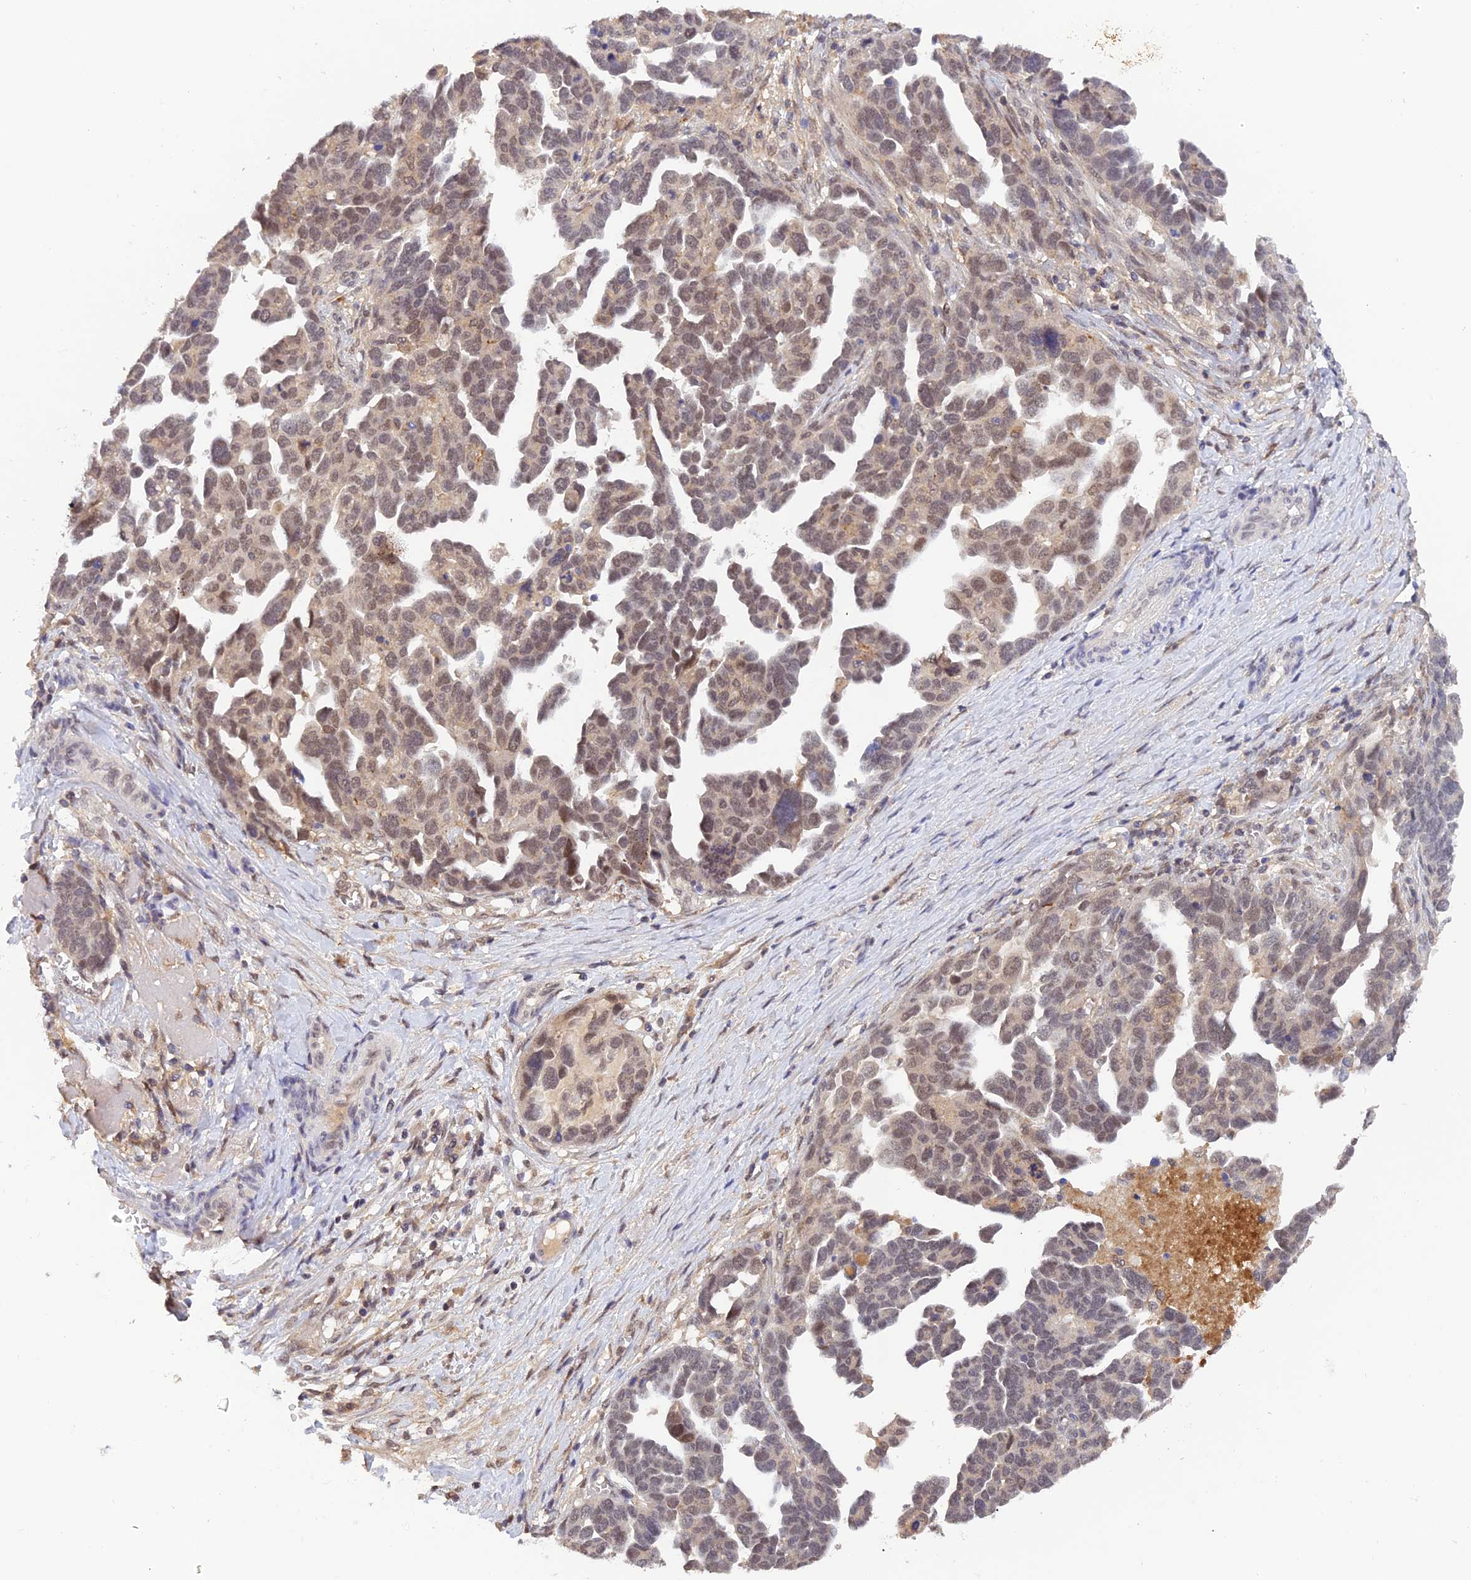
{"staining": {"intensity": "weak", "quantity": "25%-75%", "location": "nuclear"}, "tissue": "ovarian cancer", "cell_type": "Tumor cells", "image_type": "cancer", "snomed": [{"axis": "morphology", "description": "Cystadenocarcinoma, serous, NOS"}, {"axis": "topography", "description": "Ovary"}], "caption": "IHC of human ovarian cancer (serous cystadenocarcinoma) displays low levels of weak nuclear positivity in about 25%-75% of tumor cells. Immunohistochemistry (ihc) stains the protein in brown and the nuclei are stained blue.", "gene": "ZNF436", "patient": {"sex": "female", "age": 54}}